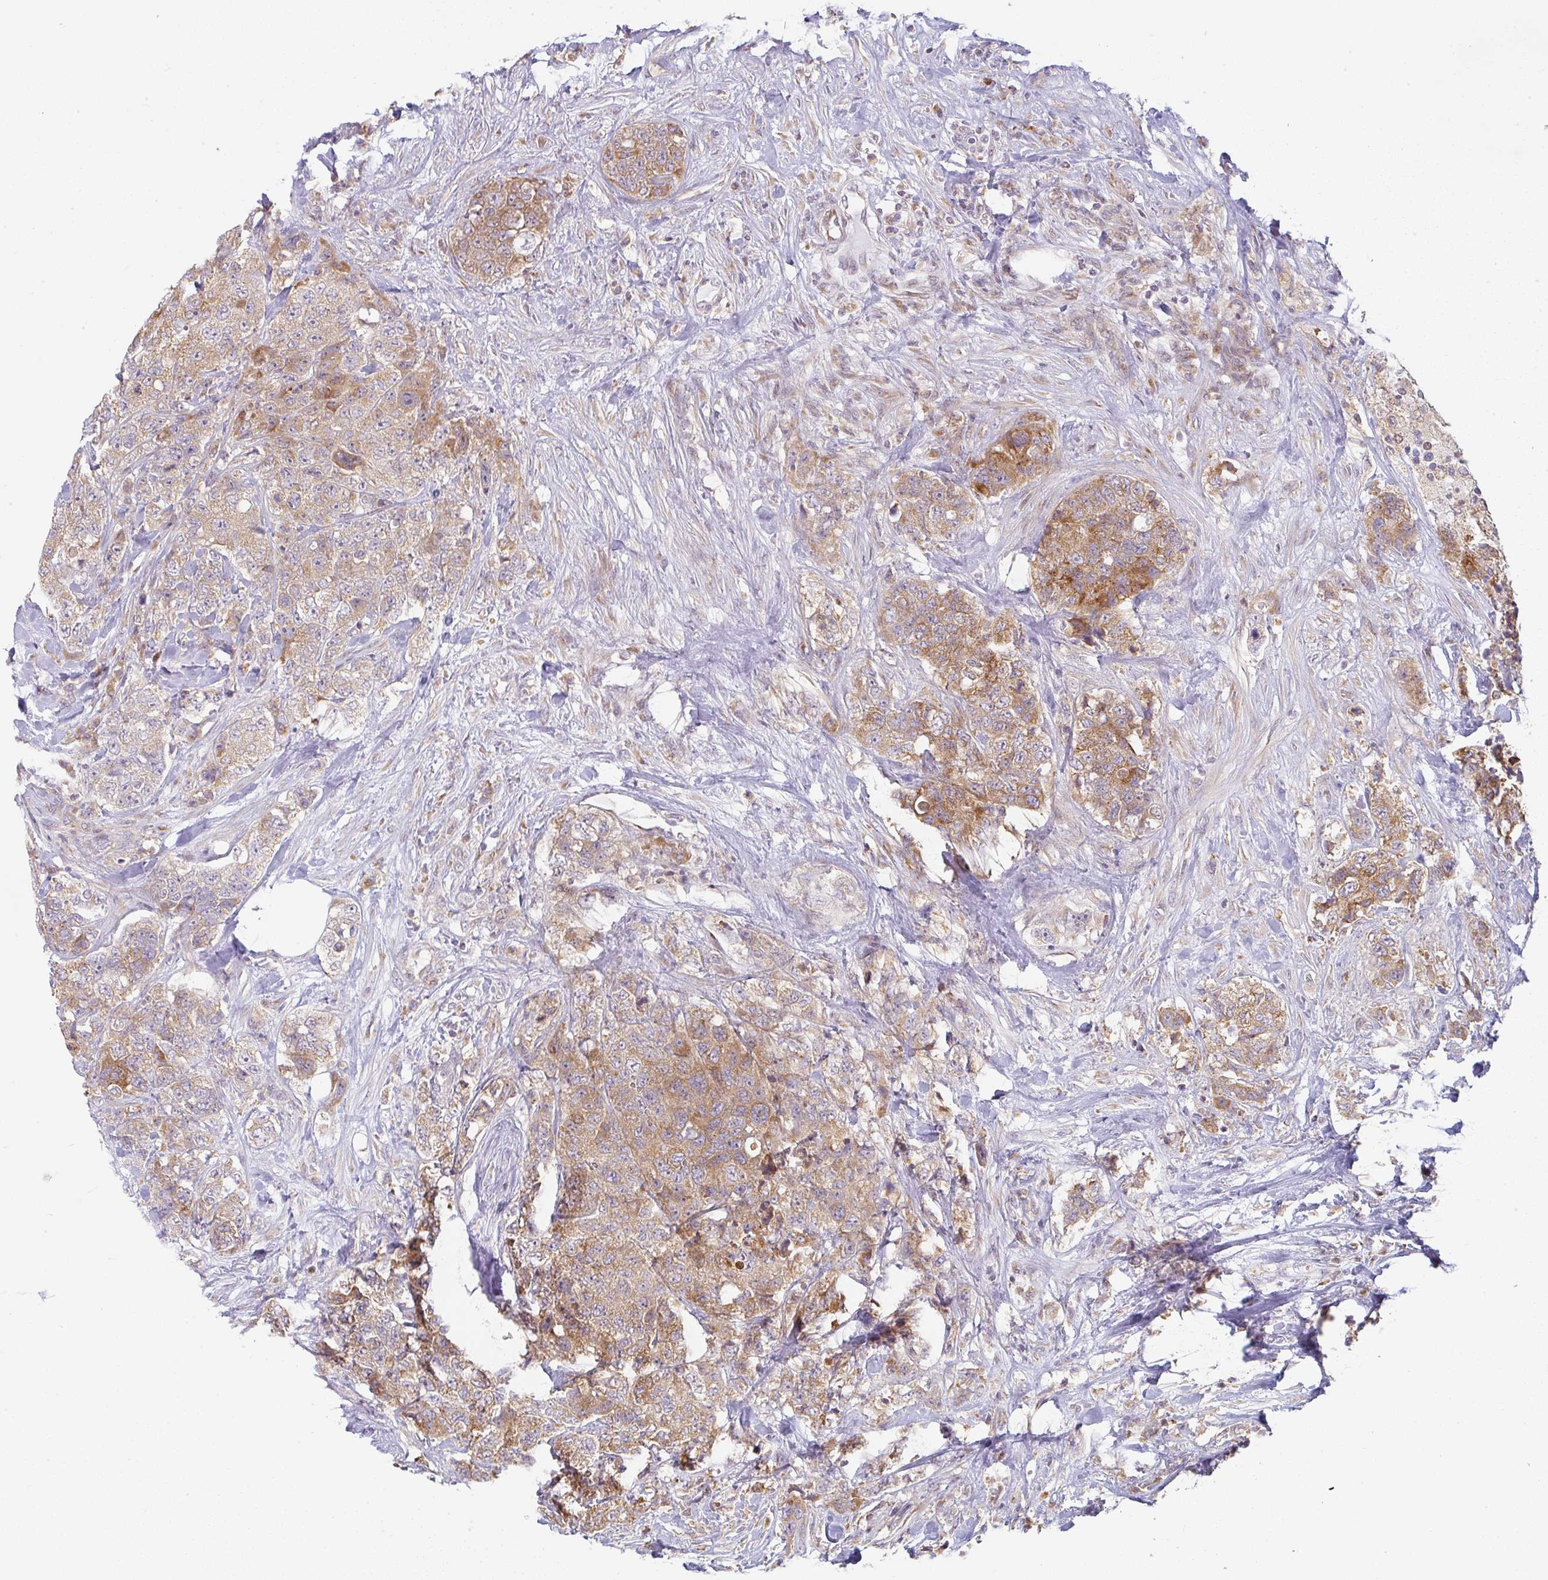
{"staining": {"intensity": "moderate", "quantity": ">75%", "location": "cytoplasmic/membranous"}, "tissue": "urothelial cancer", "cell_type": "Tumor cells", "image_type": "cancer", "snomed": [{"axis": "morphology", "description": "Urothelial carcinoma, High grade"}, {"axis": "topography", "description": "Urinary bladder"}], "caption": "Tumor cells display medium levels of moderate cytoplasmic/membranous positivity in approximately >75% of cells in urothelial cancer. (brown staining indicates protein expression, while blue staining denotes nuclei).", "gene": "MOB1A", "patient": {"sex": "female", "age": 78}}